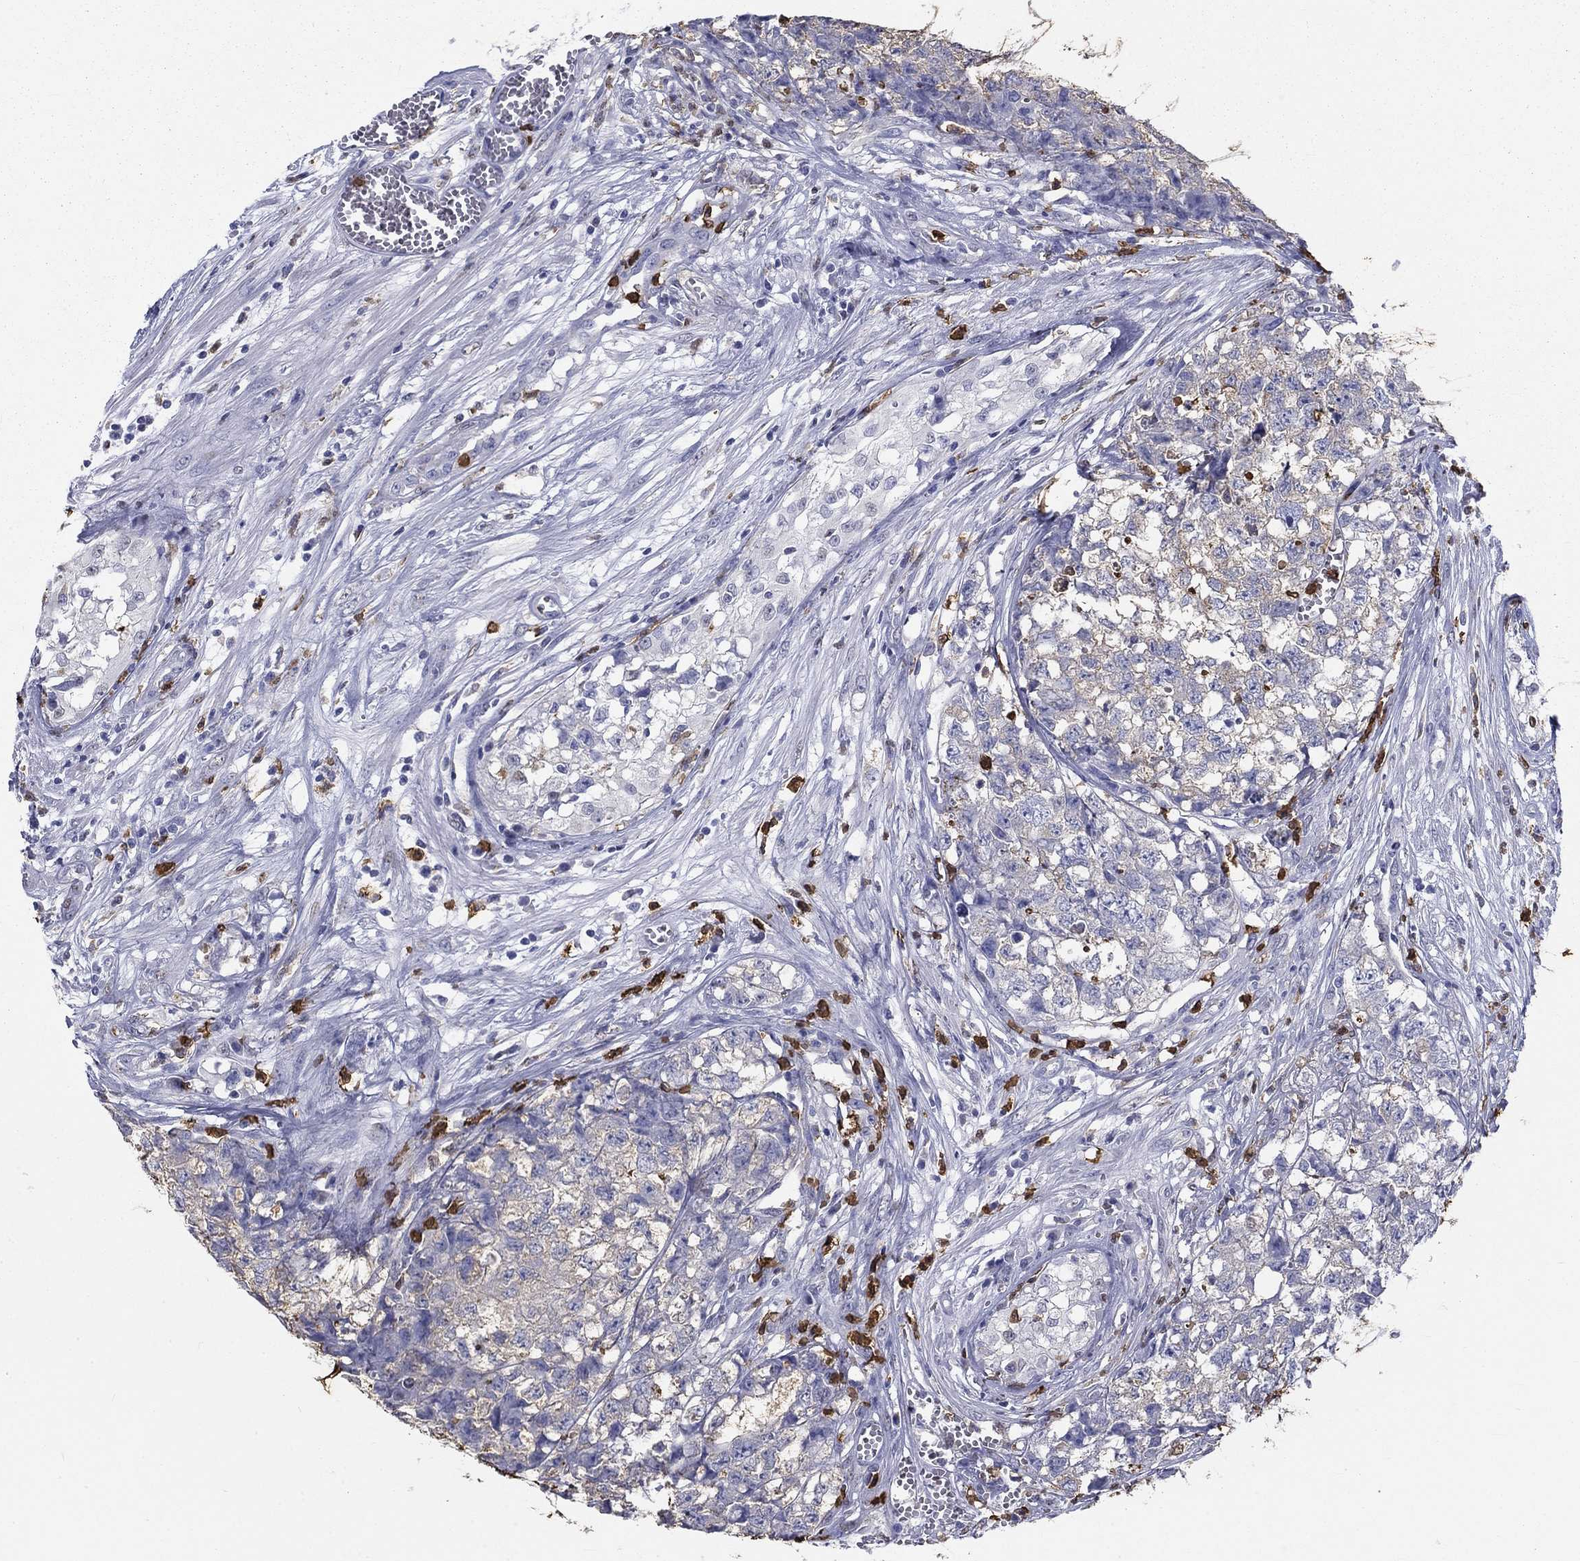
{"staining": {"intensity": "negative", "quantity": "none", "location": "none"}, "tissue": "testis cancer", "cell_type": "Tumor cells", "image_type": "cancer", "snomed": [{"axis": "morphology", "description": "Seminoma, NOS"}, {"axis": "morphology", "description": "Carcinoma, Embryonal, NOS"}, {"axis": "topography", "description": "Testis"}], "caption": "High power microscopy photomicrograph of an immunohistochemistry image of testis cancer (seminoma), revealing no significant staining in tumor cells. (DAB IHC visualized using brightfield microscopy, high magnification).", "gene": "IGSF8", "patient": {"sex": "male", "age": 22}}